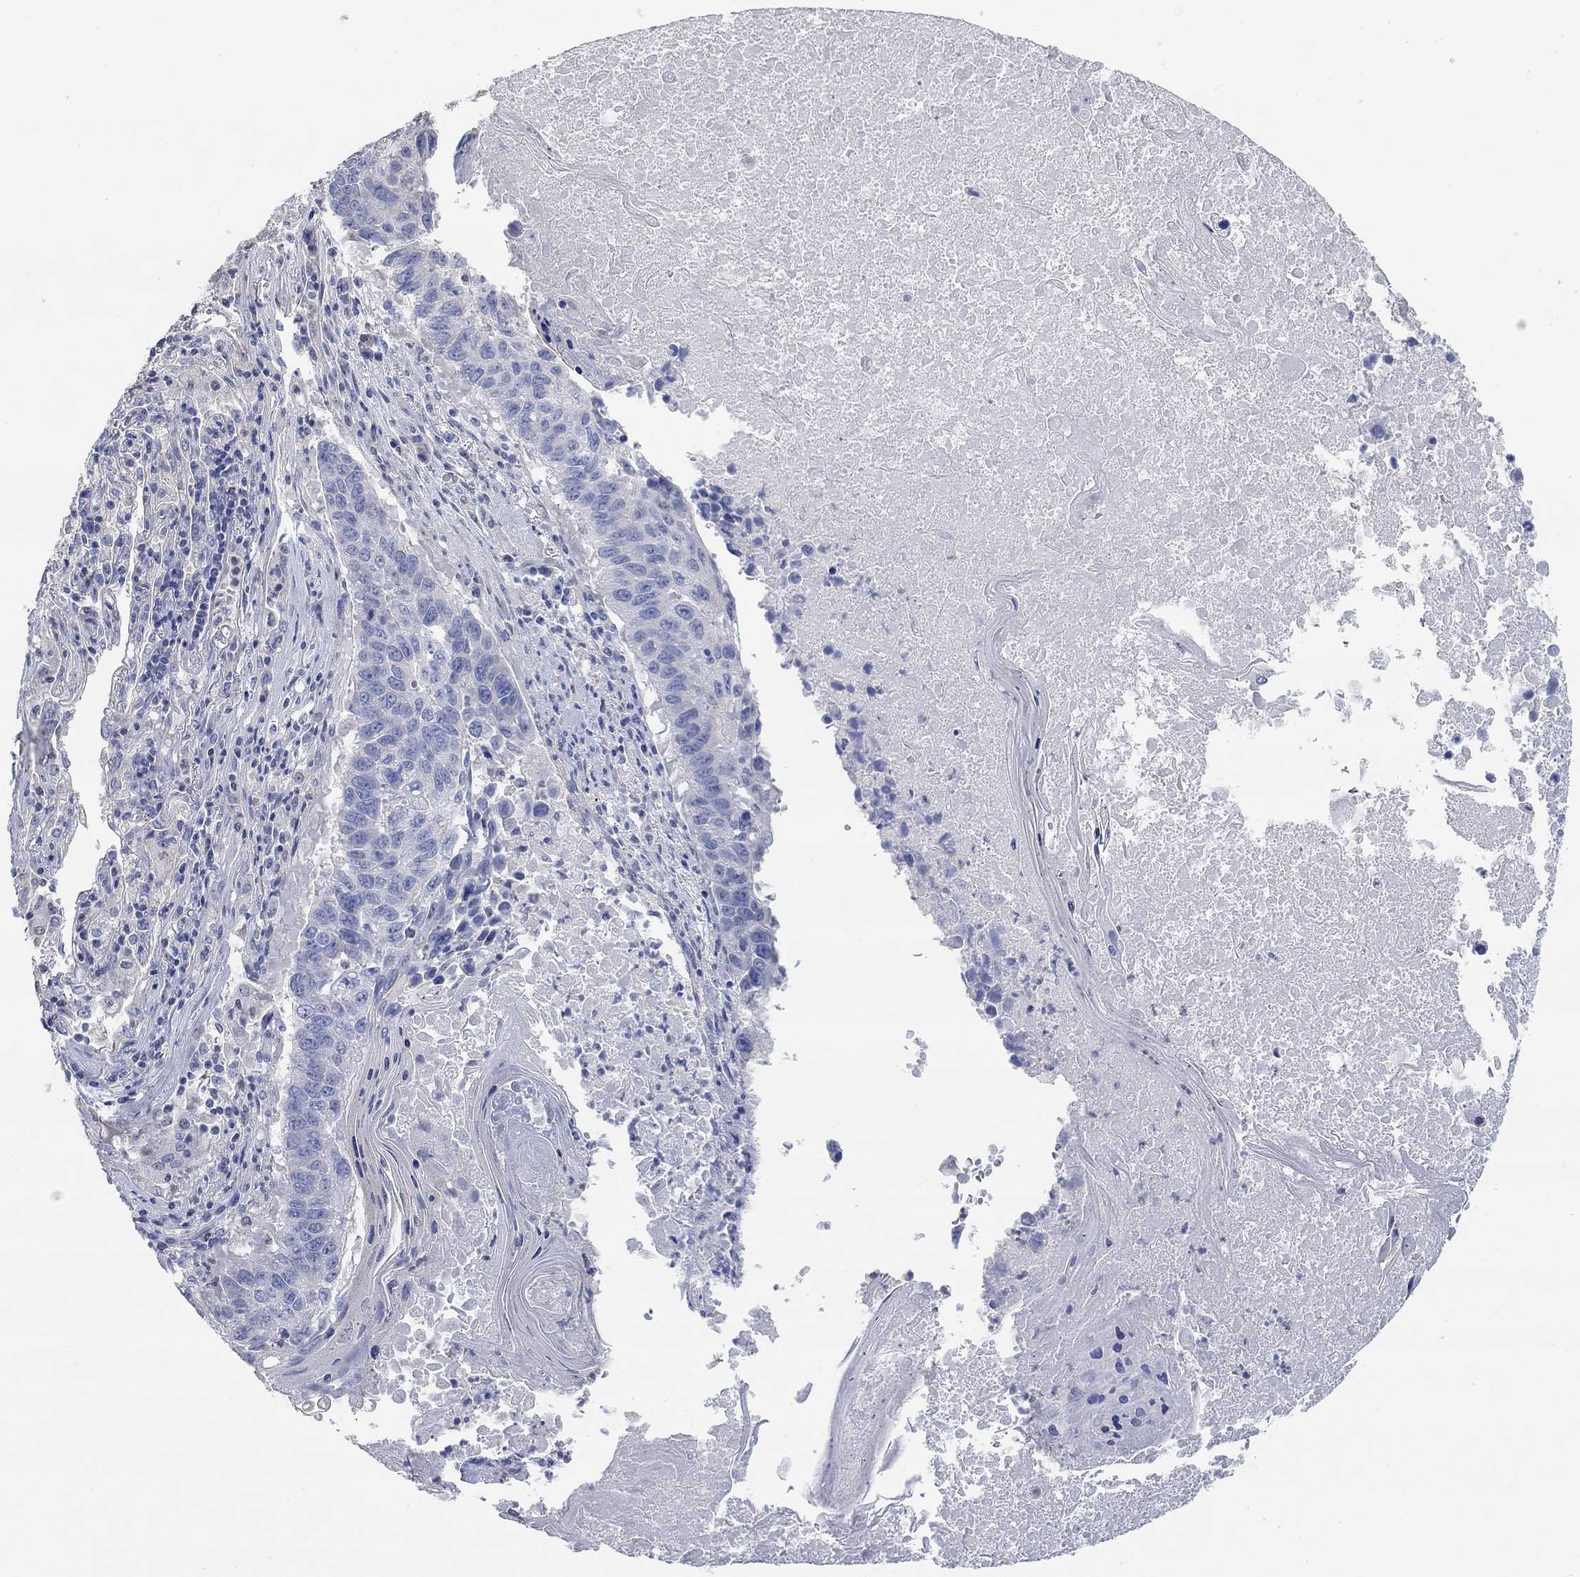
{"staining": {"intensity": "negative", "quantity": "none", "location": "none"}, "tissue": "lung cancer", "cell_type": "Tumor cells", "image_type": "cancer", "snomed": [{"axis": "morphology", "description": "Squamous cell carcinoma, NOS"}, {"axis": "topography", "description": "Lung"}], "caption": "Immunohistochemistry photomicrograph of neoplastic tissue: human lung cancer (squamous cell carcinoma) stained with DAB shows no significant protein positivity in tumor cells.", "gene": "NLRP14", "patient": {"sex": "male", "age": 73}}